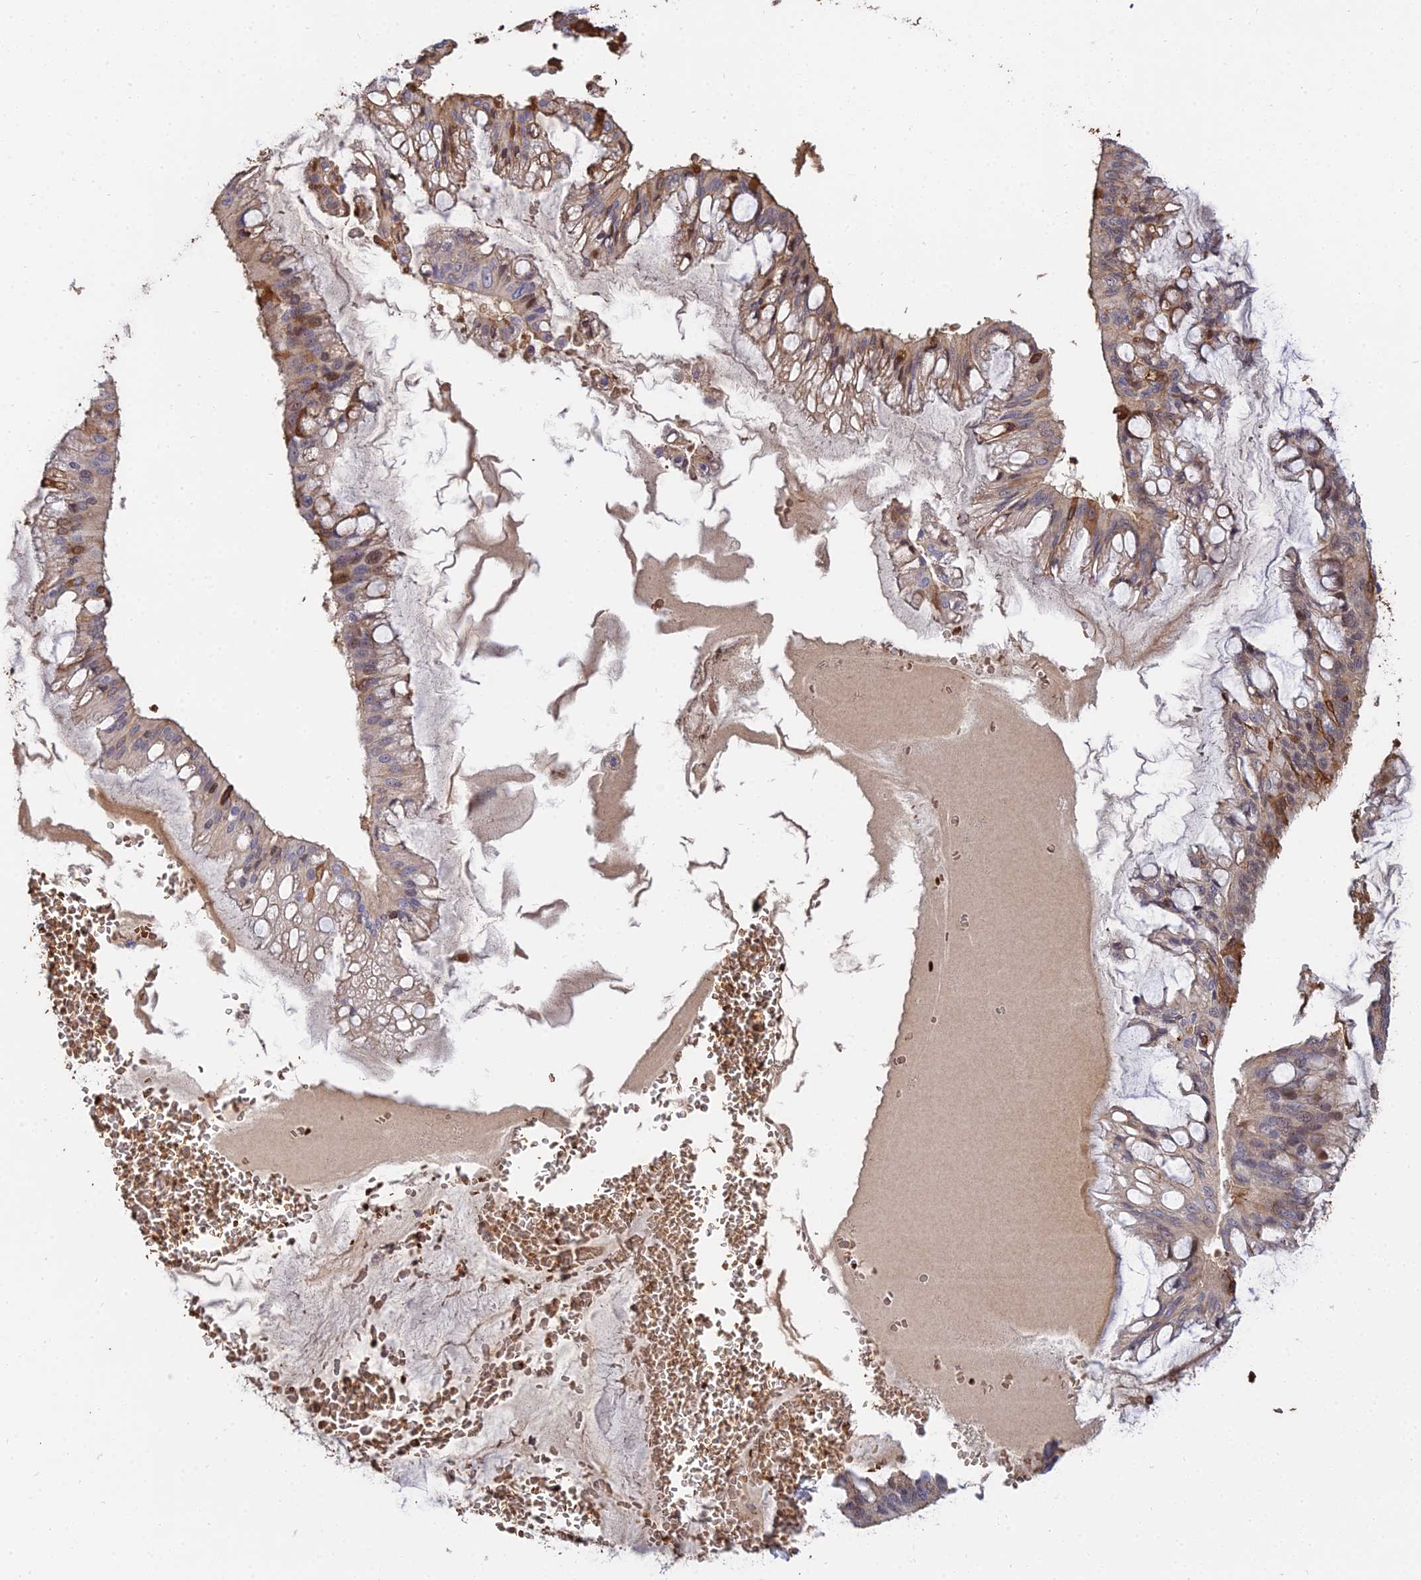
{"staining": {"intensity": "moderate", "quantity": "<25%", "location": "cytoplasmic/membranous,nuclear"}, "tissue": "ovarian cancer", "cell_type": "Tumor cells", "image_type": "cancer", "snomed": [{"axis": "morphology", "description": "Cystadenocarcinoma, mucinous, NOS"}, {"axis": "topography", "description": "Ovary"}], "caption": "About <25% of tumor cells in human ovarian cancer (mucinous cystadenocarcinoma) show moderate cytoplasmic/membranous and nuclear protein staining as visualized by brown immunohistochemical staining.", "gene": "BCL9", "patient": {"sex": "female", "age": 73}}